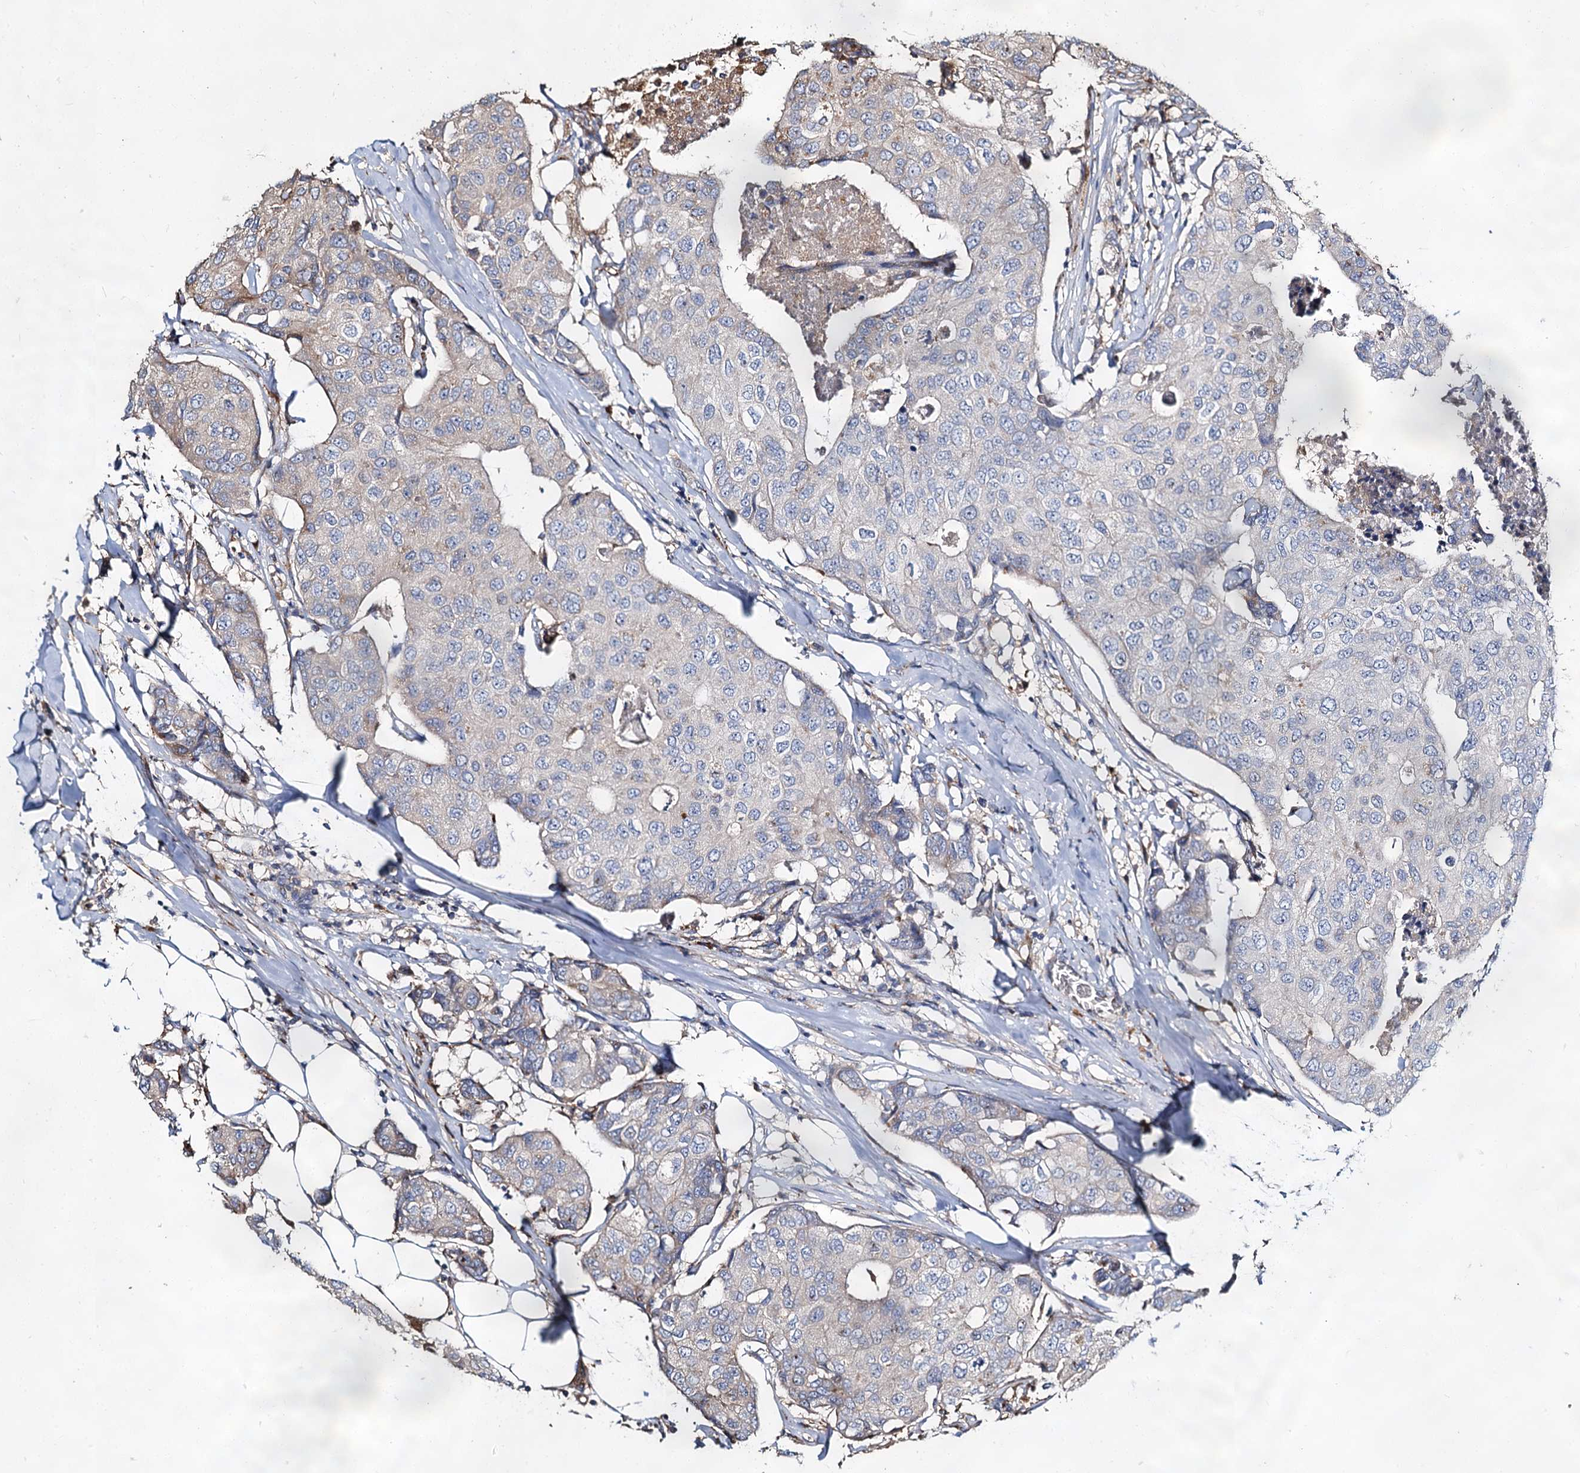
{"staining": {"intensity": "weak", "quantity": "<25%", "location": "cytoplasmic/membranous"}, "tissue": "breast cancer", "cell_type": "Tumor cells", "image_type": "cancer", "snomed": [{"axis": "morphology", "description": "Duct carcinoma"}, {"axis": "topography", "description": "Breast"}], "caption": "This is an immunohistochemistry image of human breast invasive ductal carcinoma. There is no staining in tumor cells.", "gene": "WDR73", "patient": {"sex": "female", "age": 80}}